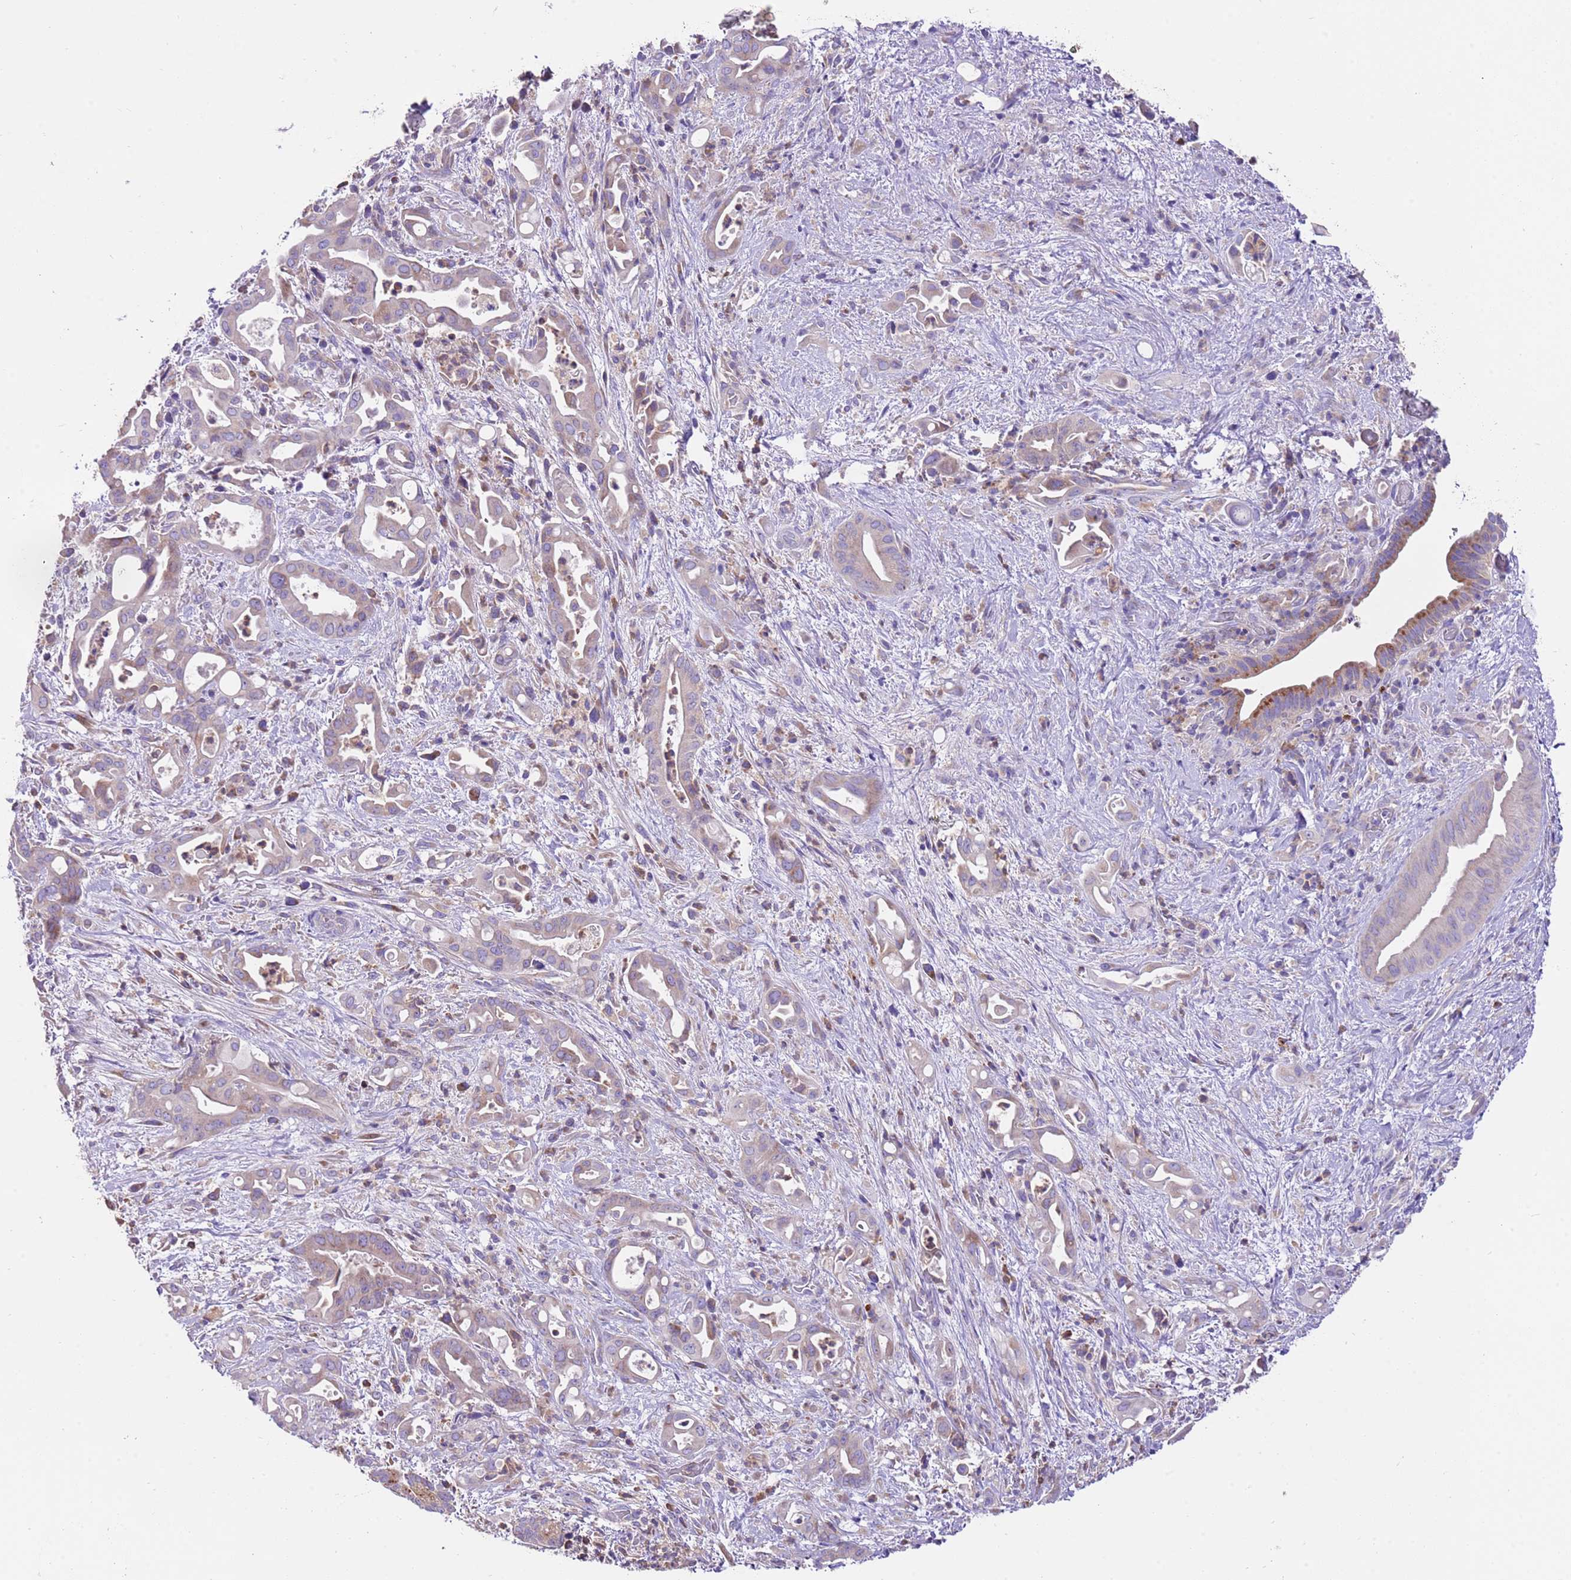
{"staining": {"intensity": "weak", "quantity": ">75%", "location": "cytoplasmic/membranous"}, "tissue": "liver cancer", "cell_type": "Tumor cells", "image_type": "cancer", "snomed": [{"axis": "morphology", "description": "Cholangiocarcinoma"}, {"axis": "topography", "description": "Liver"}], "caption": "Protein expression analysis of liver cholangiocarcinoma exhibits weak cytoplasmic/membranous staining in approximately >75% of tumor cells.", "gene": "RPS10", "patient": {"sex": "female", "age": 68}}